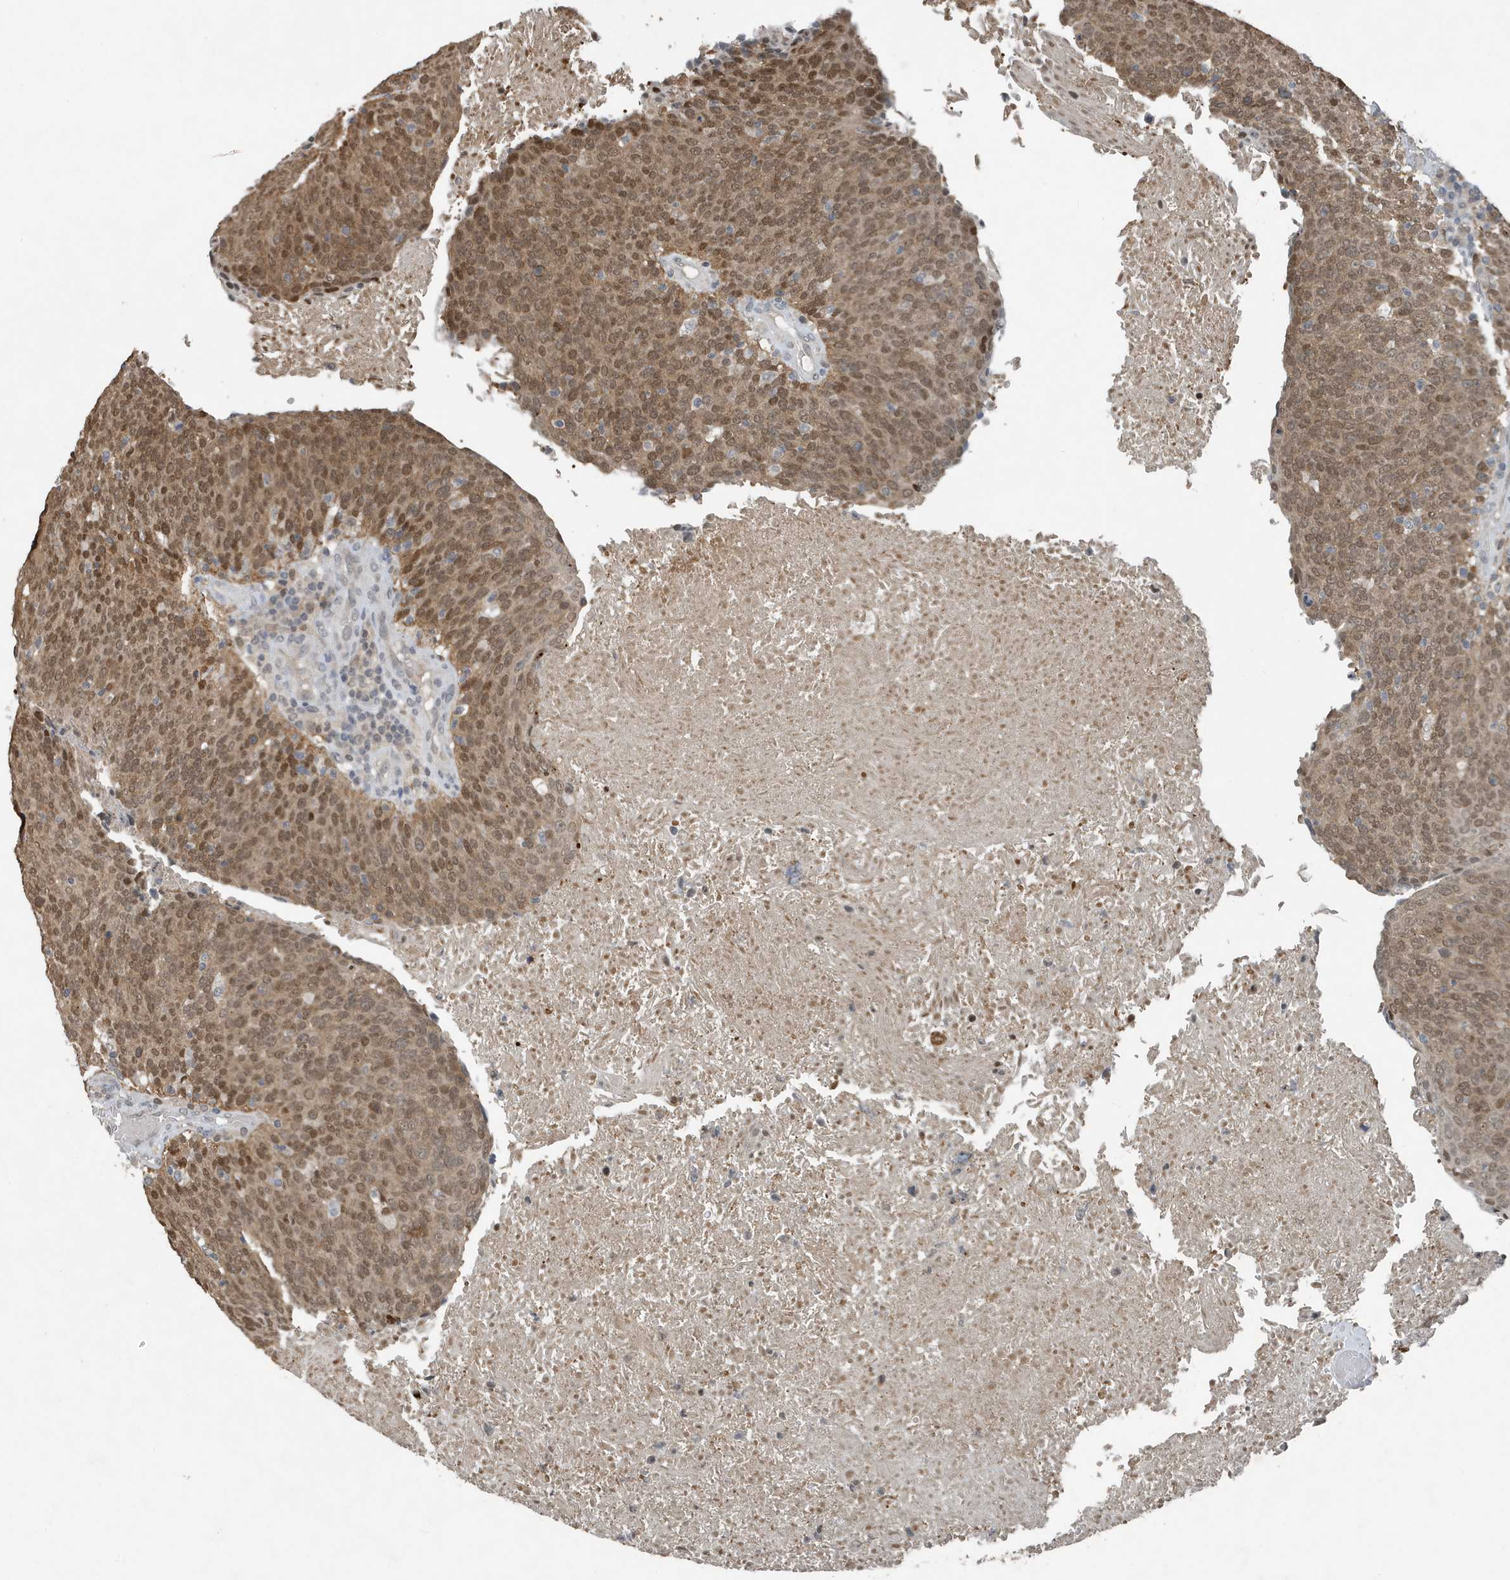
{"staining": {"intensity": "moderate", "quantity": ">75%", "location": "cytoplasmic/membranous,nuclear"}, "tissue": "head and neck cancer", "cell_type": "Tumor cells", "image_type": "cancer", "snomed": [{"axis": "morphology", "description": "Squamous cell carcinoma, NOS"}, {"axis": "morphology", "description": "Squamous cell carcinoma, metastatic, NOS"}, {"axis": "topography", "description": "Lymph node"}, {"axis": "topography", "description": "Head-Neck"}], "caption": "Moderate cytoplasmic/membranous and nuclear expression is appreciated in approximately >75% of tumor cells in head and neck metastatic squamous cell carcinoma.", "gene": "HSPA1A", "patient": {"sex": "male", "age": 62}}